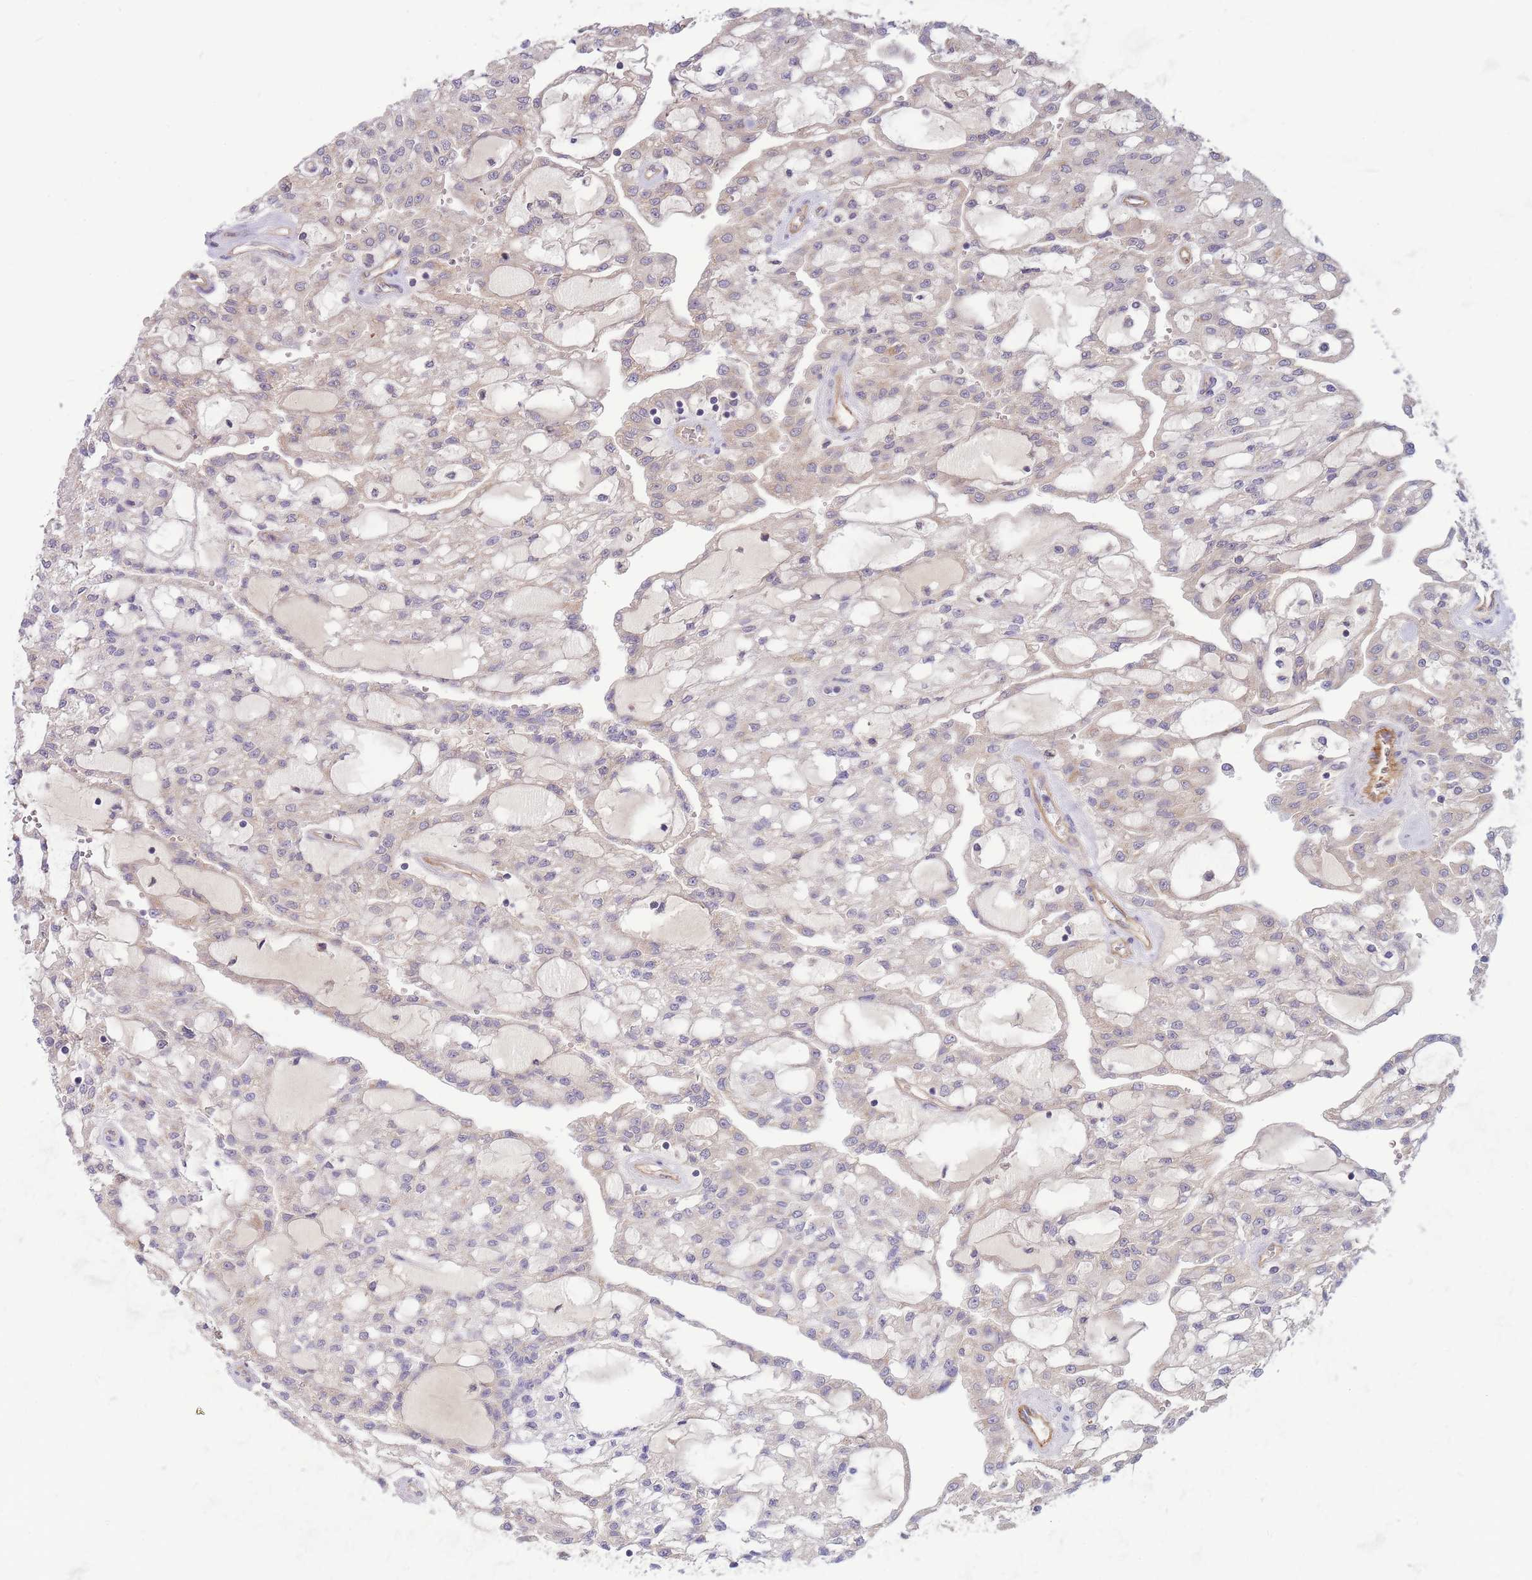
{"staining": {"intensity": "negative", "quantity": "none", "location": "none"}, "tissue": "renal cancer", "cell_type": "Tumor cells", "image_type": "cancer", "snomed": [{"axis": "morphology", "description": "Adenocarcinoma, NOS"}, {"axis": "topography", "description": "Kidney"}], "caption": "This is an IHC photomicrograph of human renal adenocarcinoma. There is no positivity in tumor cells.", "gene": "NDUFAF5", "patient": {"sex": "male", "age": 63}}